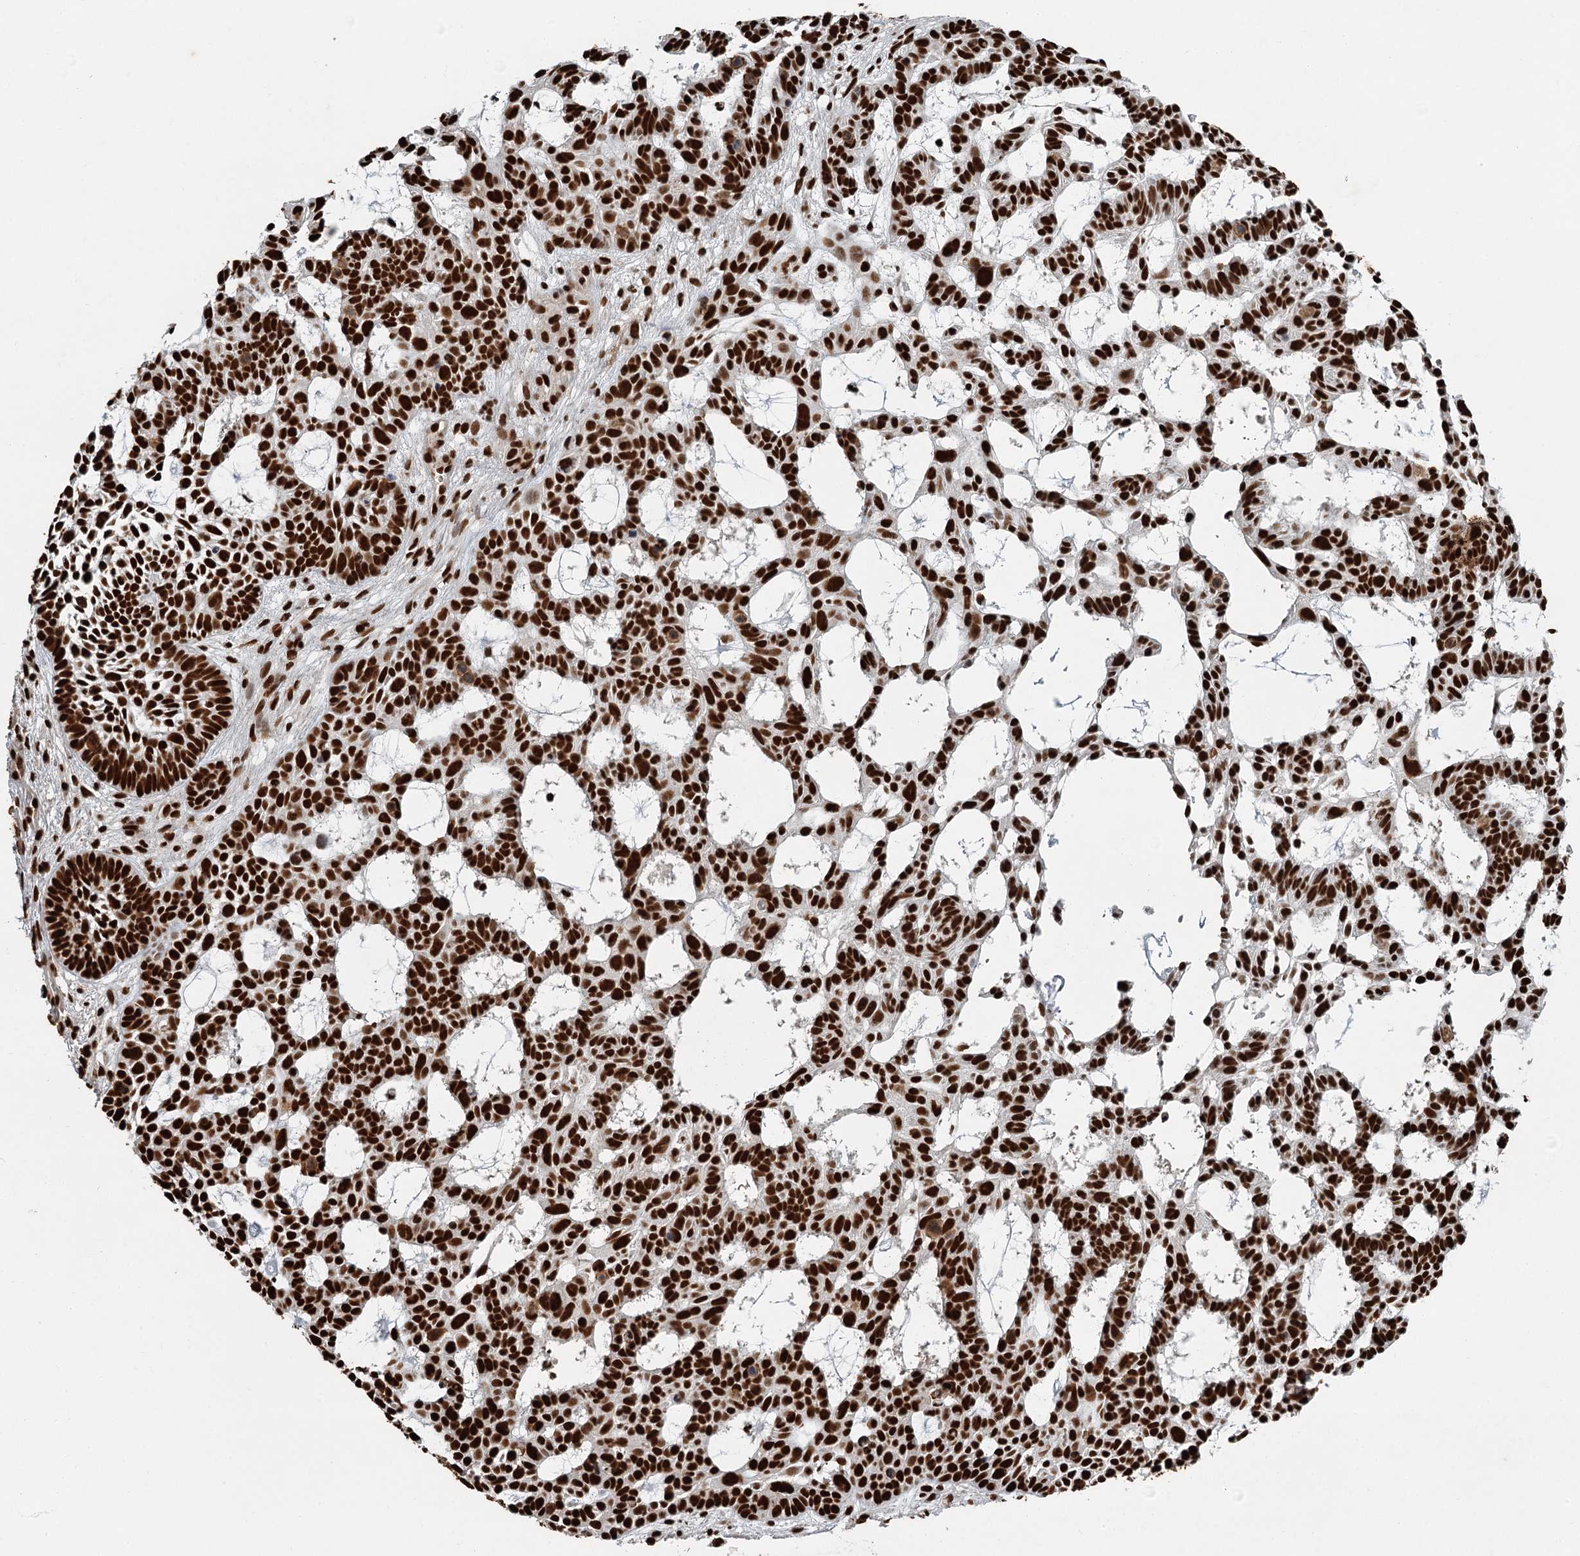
{"staining": {"intensity": "strong", "quantity": ">75%", "location": "nuclear"}, "tissue": "skin cancer", "cell_type": "Tumor cells", "image_type": "cancer", "snomed": [{"axis": "morphology", "description": "Basal cell carcinoma"}, {"axis": "topography", "description": "Skin"}], "caption": "This image demonstrates immunohistochemistry staining of human skin cancer (basal cell carcinoma), with high strong nuclear staining in approximately >75% of tumor cells.", "gene": "RBBP7", "patient": {"sex": "male", "age": 89}}